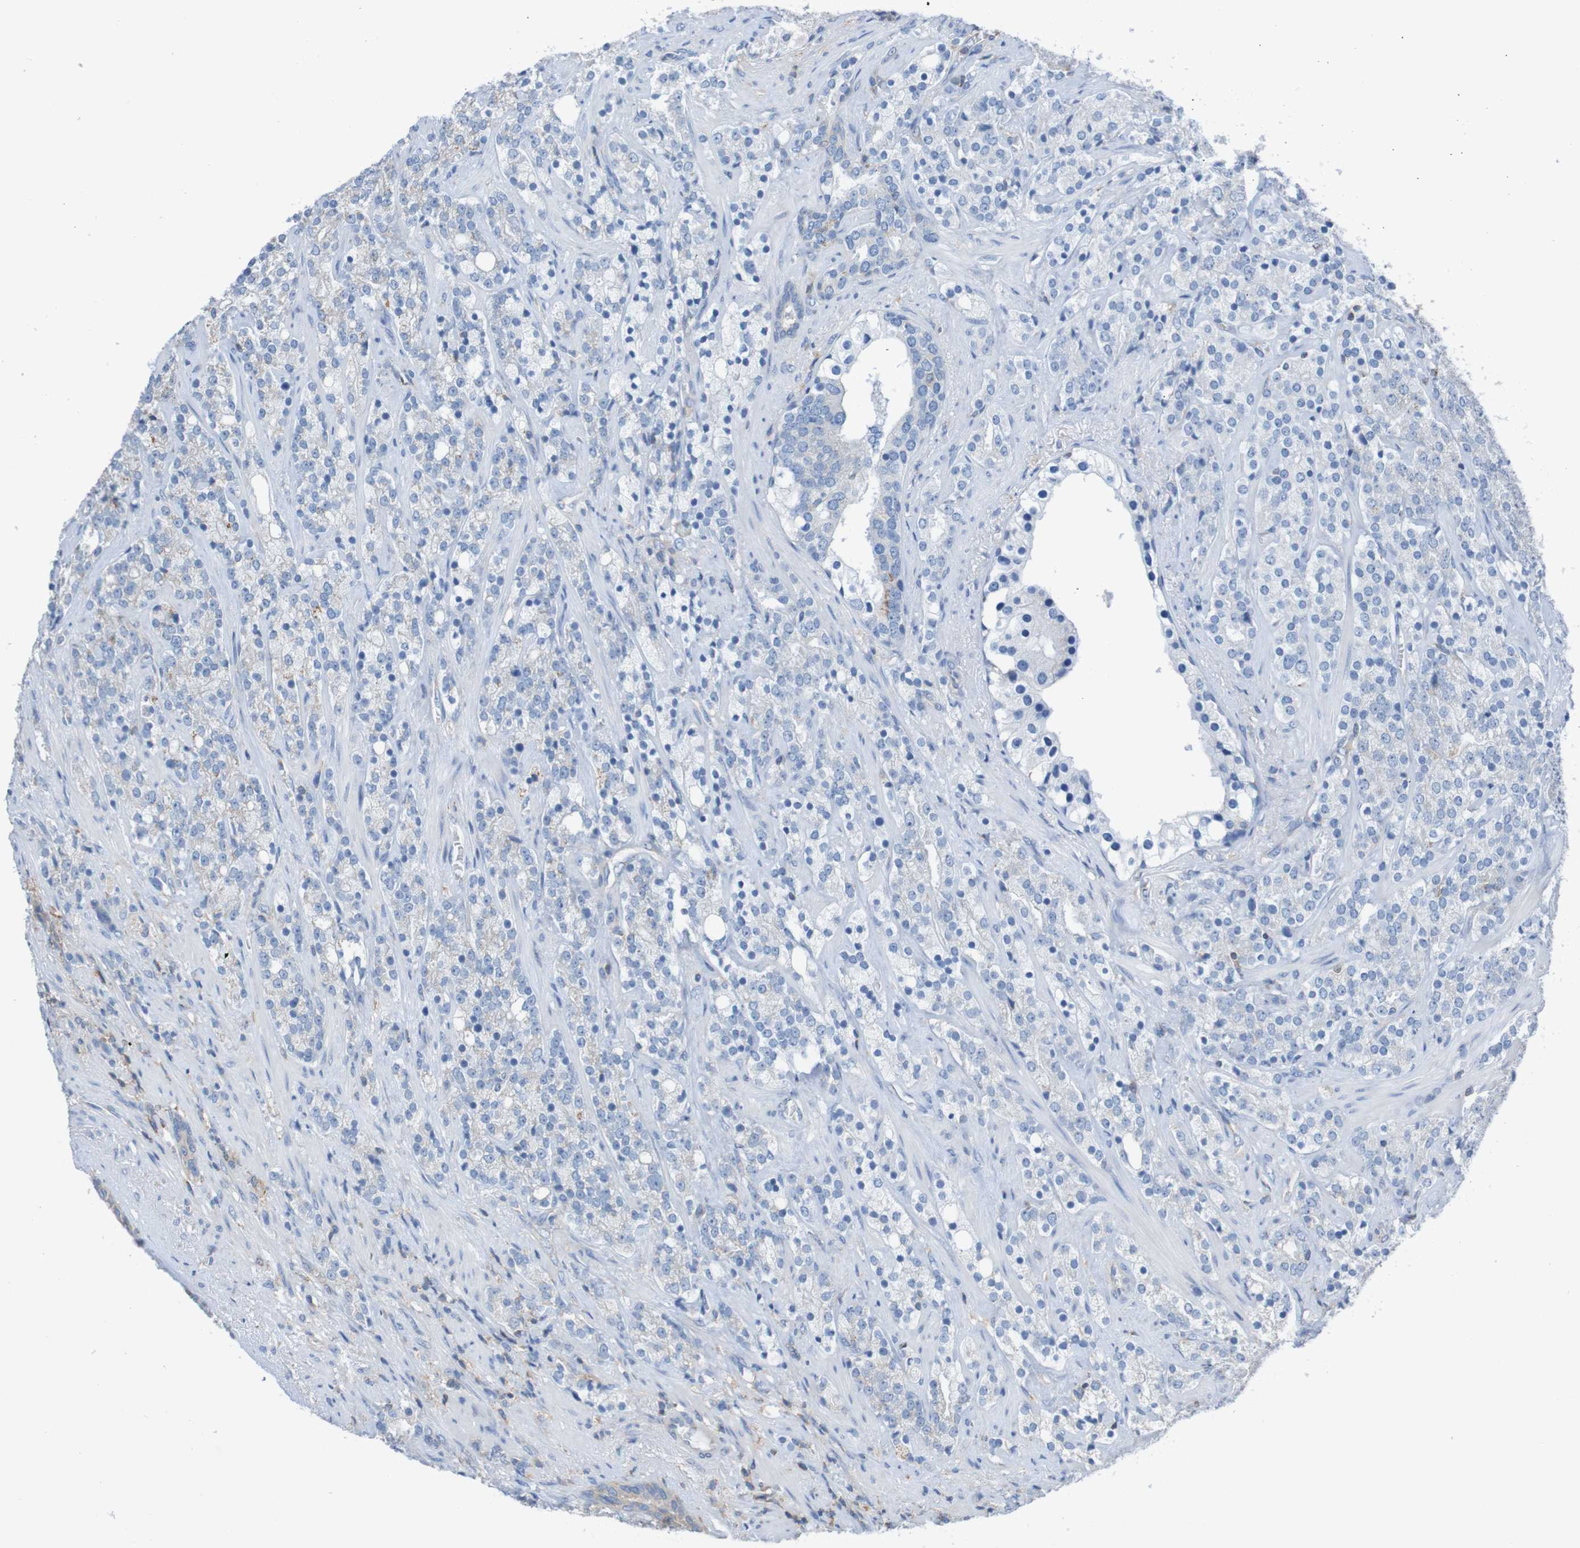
{"staining": {"intensity": "negative", "quantity": "none", "location": "none"}, "tissue": "prostate cancer", "cell_type": "Tumor cells", "image_type": "cancer", "snomed": [{"axis": "morphology", "description": "Adenocarcinoma, High grade"}, {"axis": "topography", "description": "Prostate"}], "caption": "DAB (3,3'-diaminobenzidine) immunohistochemical staining of human prostate cancer shows no significant expression in tumor cells.", "gene": "MINAR1", "patient": {"sex": "male", "age": 71}}